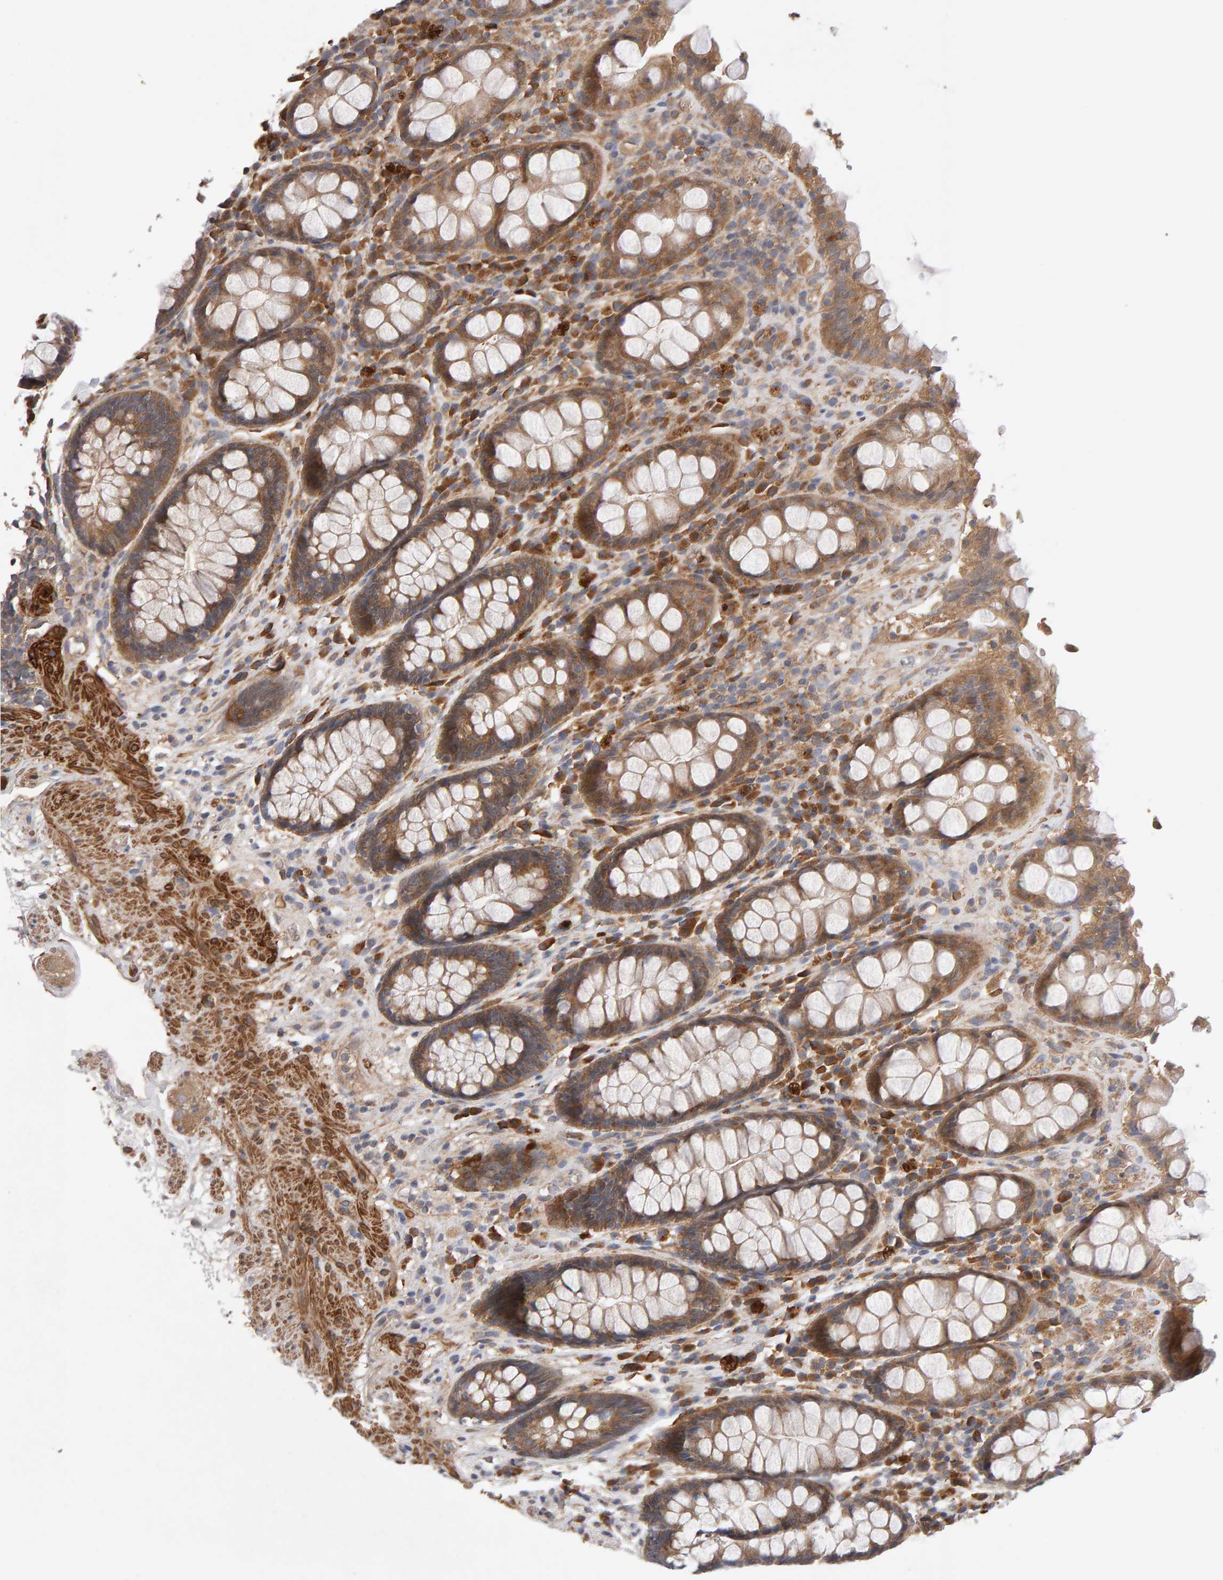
{"staining": {"intensity": "moderate", "quantity": ">75%", "location": "cytoplasmic/membranous"}, "tissue": "rectum", "cell_type": "Glandular cells", "image_type": "normal", "snomed": [{"axis": "morphology", "description": "Normal tissue, NOS"}, {"axis": "topography", "description": "Rectum"}], "caption": "Protein expression analysis of benign human rectum reveals moderate cytoplasmic/membranous expression in approximately >75% of glandular cells.", "gene": "RNF19A", "patient": {"sex": "male", "age": 64}}